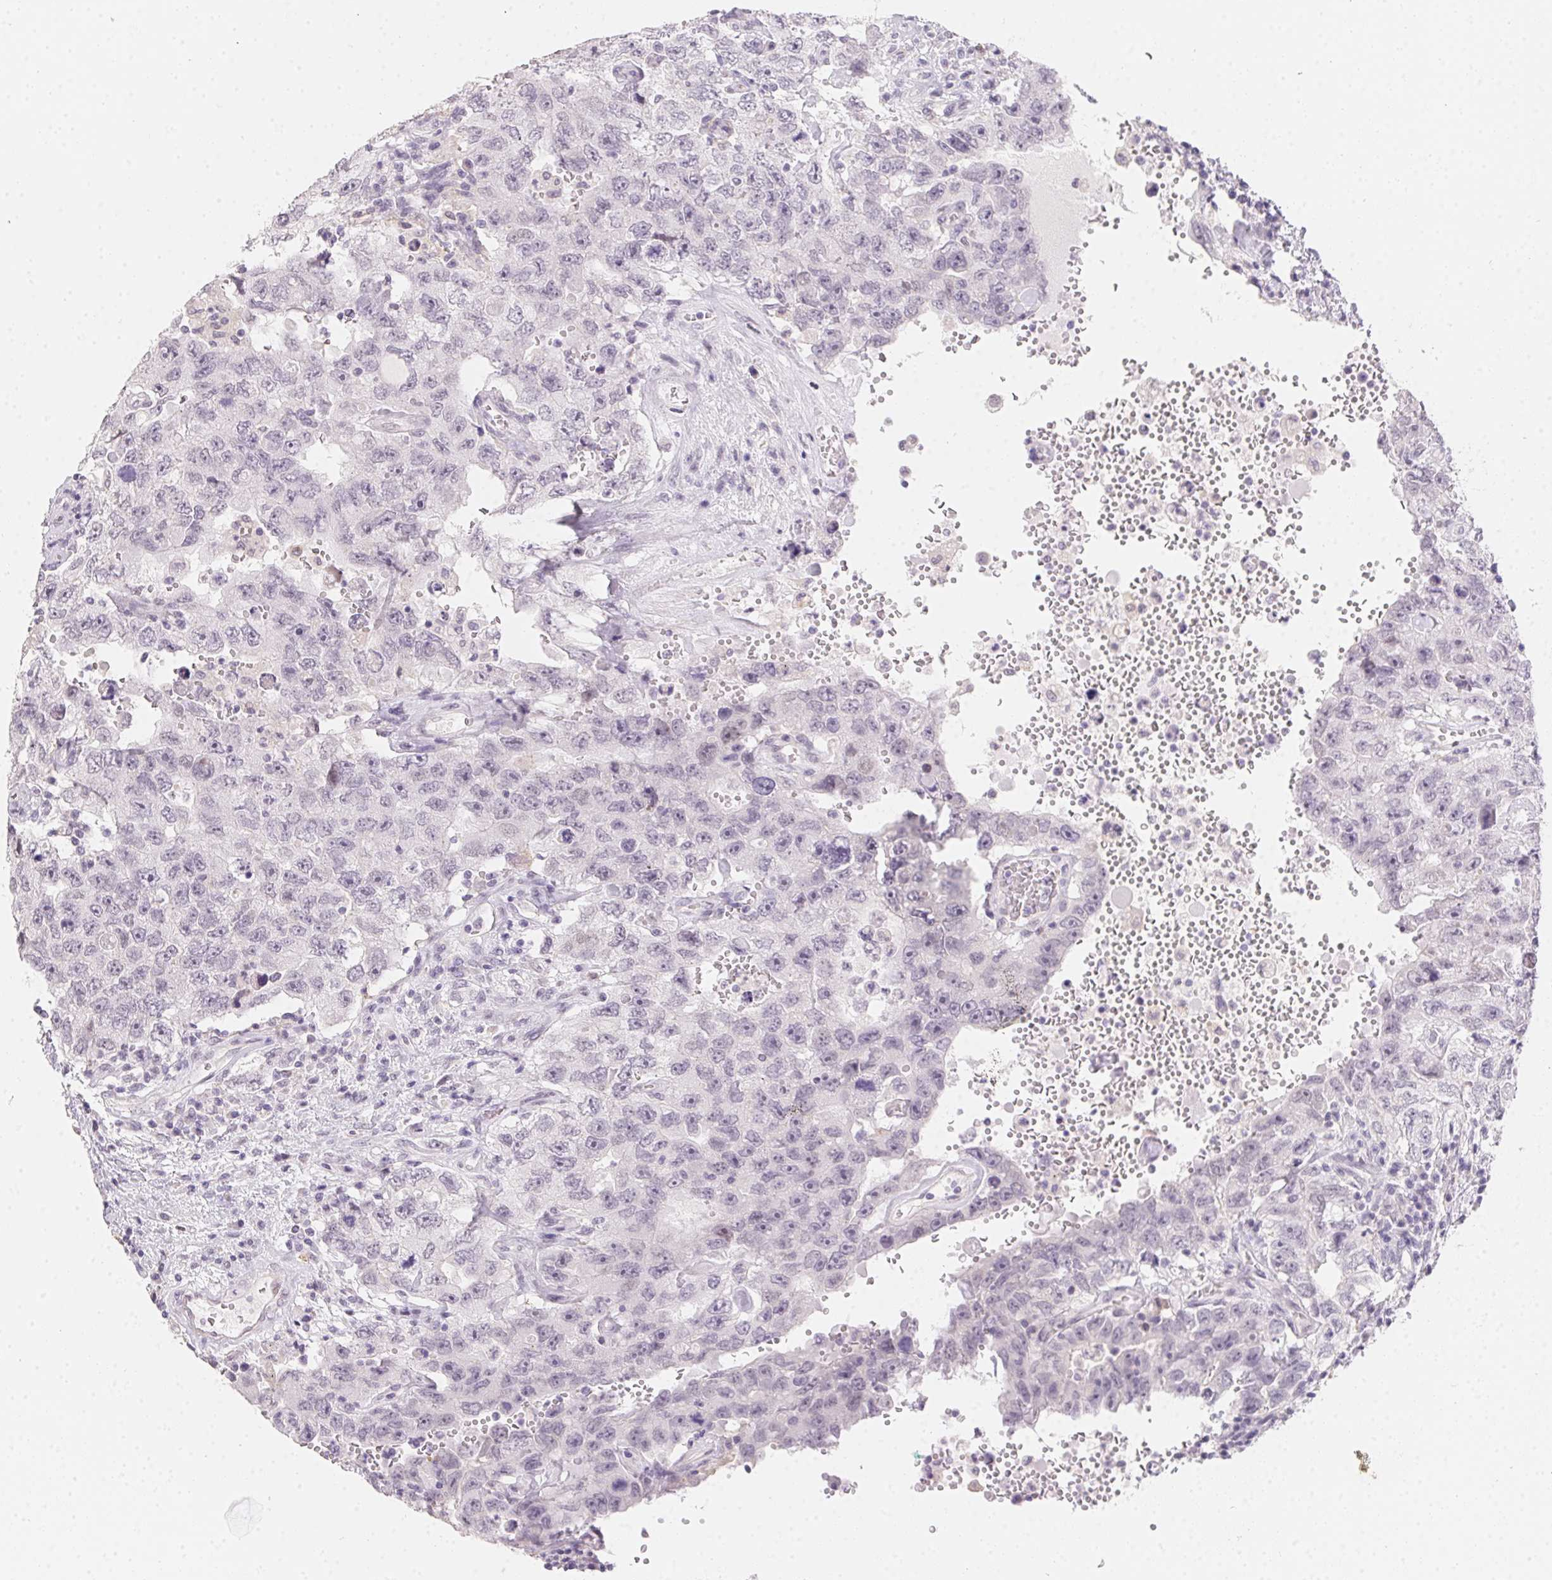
{"staining": {"intensity": "negative", "quantity": "none", "location": "none"}, "tissue": "testis cancer", "cell_type": "Tumor cells", "image_type": "cancer", "snomed": [{"axis": "morphology", "description": "Carcinoma, Embryonal, NOS"}, {"axis": "topography", "description": "Testis"}], "caption": "This is a image of immunohistochemistry (IHC) staining of testis embryonal carcinoma, which shows no staining in tumor cells.", "gene": "MORC1", "patient": {"sex": "male", "age": 26}}